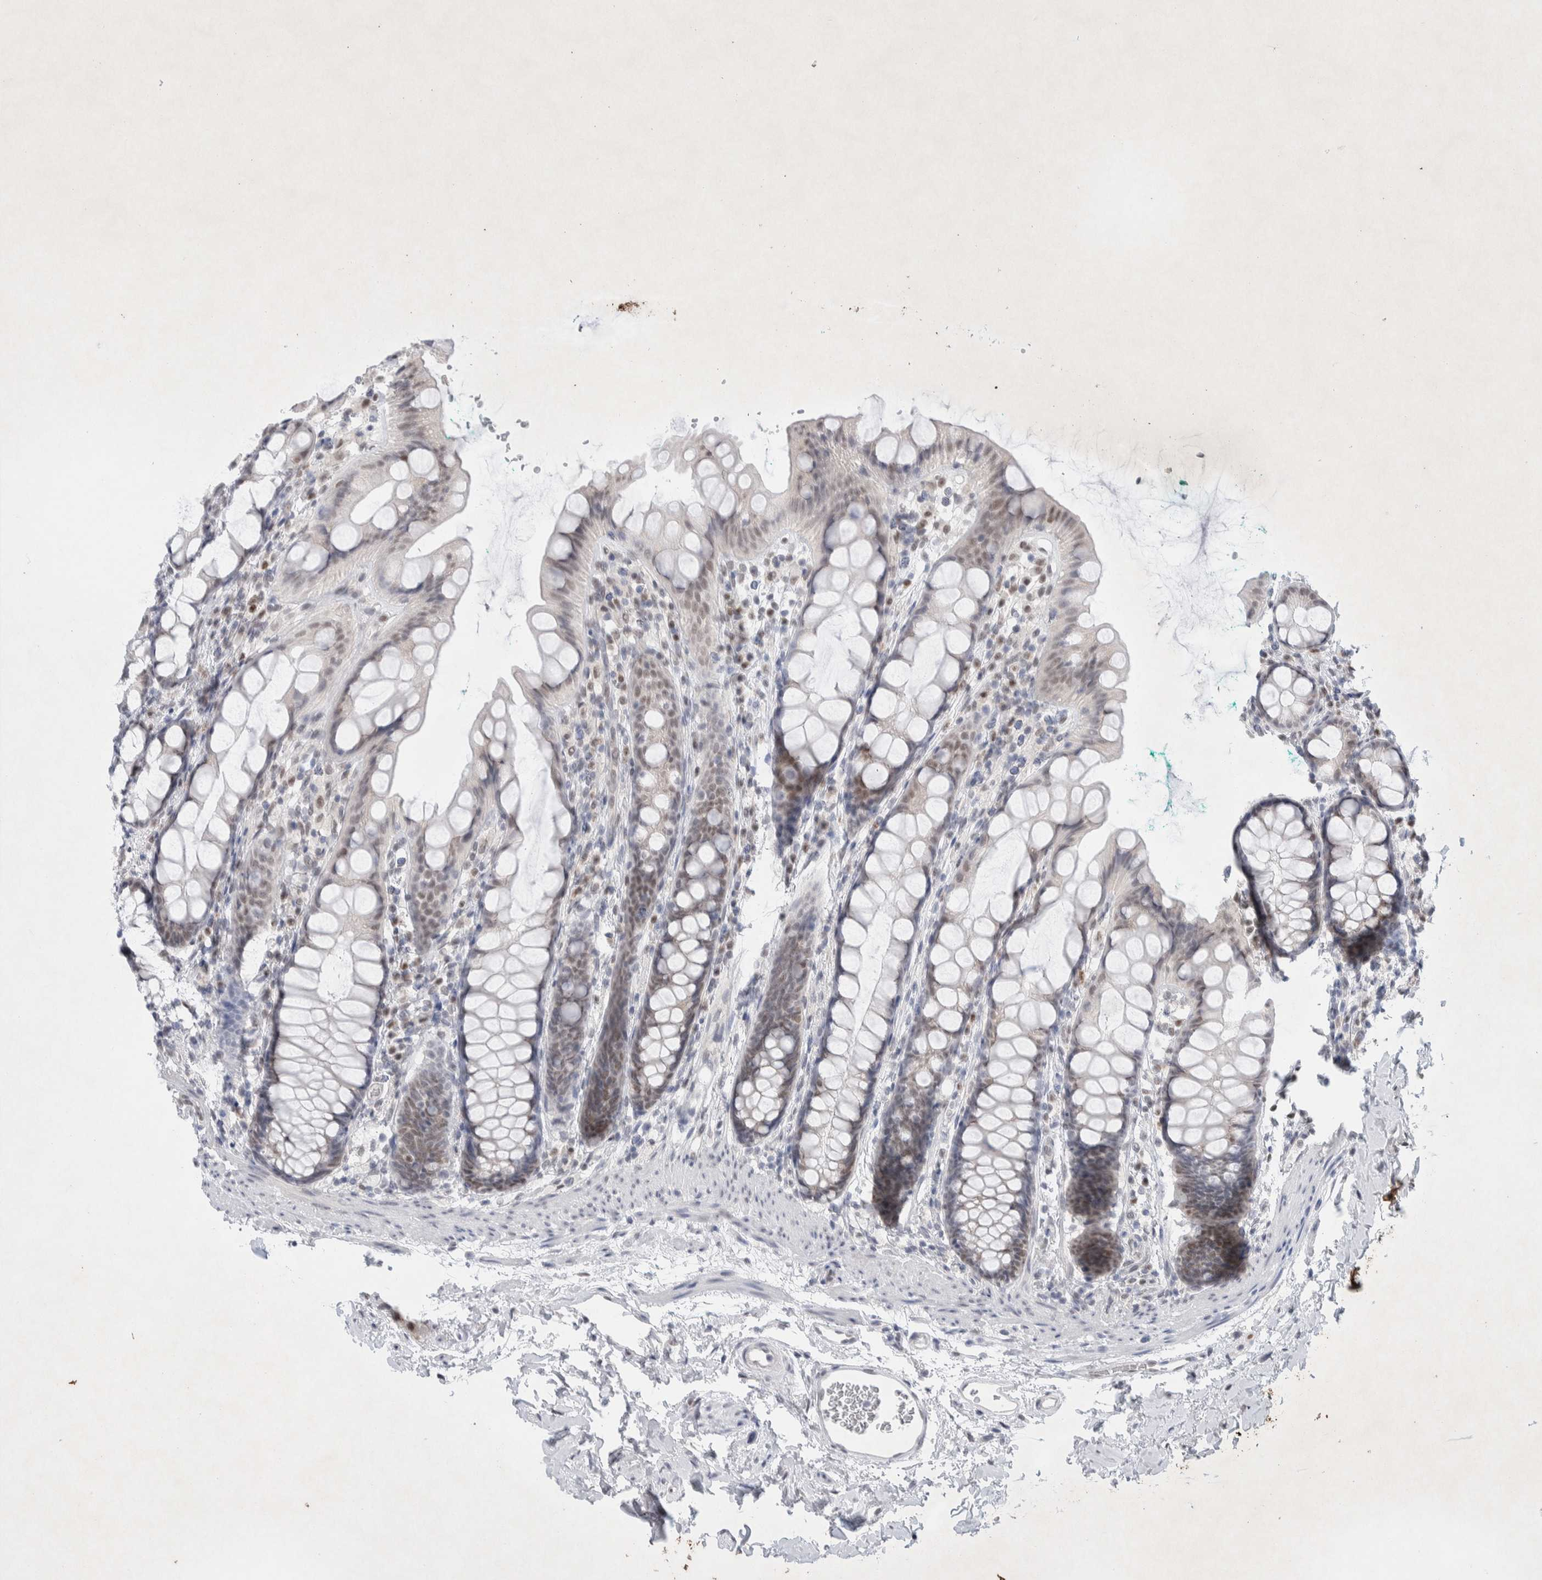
{"staining": {"intensity": "weak", "quantity": "25%-75%", "location": "nuclear"}, "tissue": "rectum", "cell_type": "Glandular cells", "image_type": "normal", "snomed": [{"axis": "morphology", "description": "Normal tissue, NOS"}, {"axis": "topography", "description": "Rectum"}], "caption": "IHC of benign rectum demonstrates low levels of weak nuclear expression in about 25%-75% of glandular cells.", "gene": "PRMT1", "patient": {"sex": "female", "age": 65}}